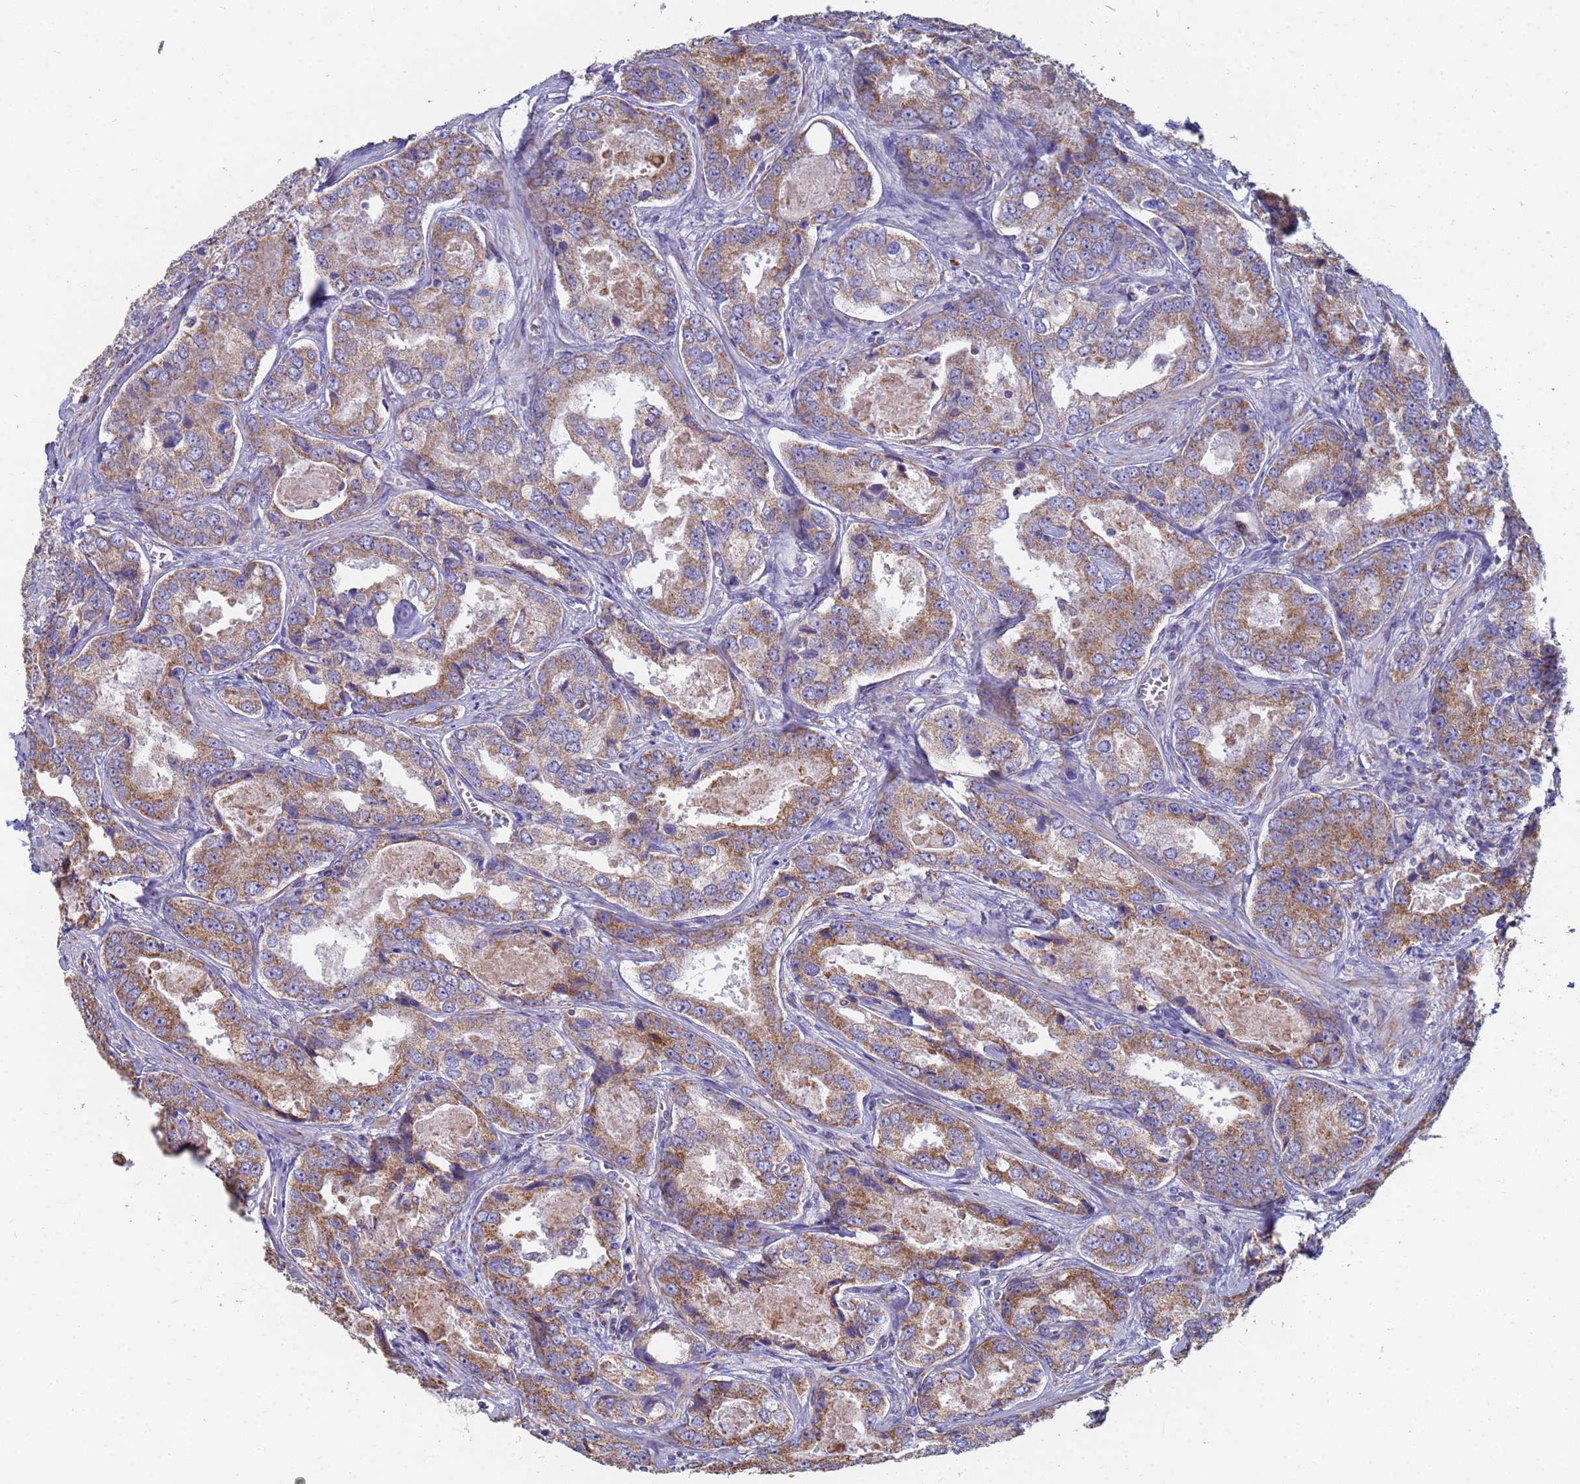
{"staining": {"intensity": "moderate", "quantity": ">75%", "location": "cytoplasmic/membranous"}, "tissue": "prostate cancer", "cell_type": "Tumor cells", "image_type": "cancer", "snomed": [{"axis": "morphology", "description": "Adenocarcinoma, Low grade"}, {"axis": "topography", "description": "Prostate"}], "caption": "Moderate cytoplasmic/membranous positivity is appreciated in about >75% of tumor cells in prostate cancer.", "gene": "UQCRH", "patient": {"sex": "male", "age": 68}}